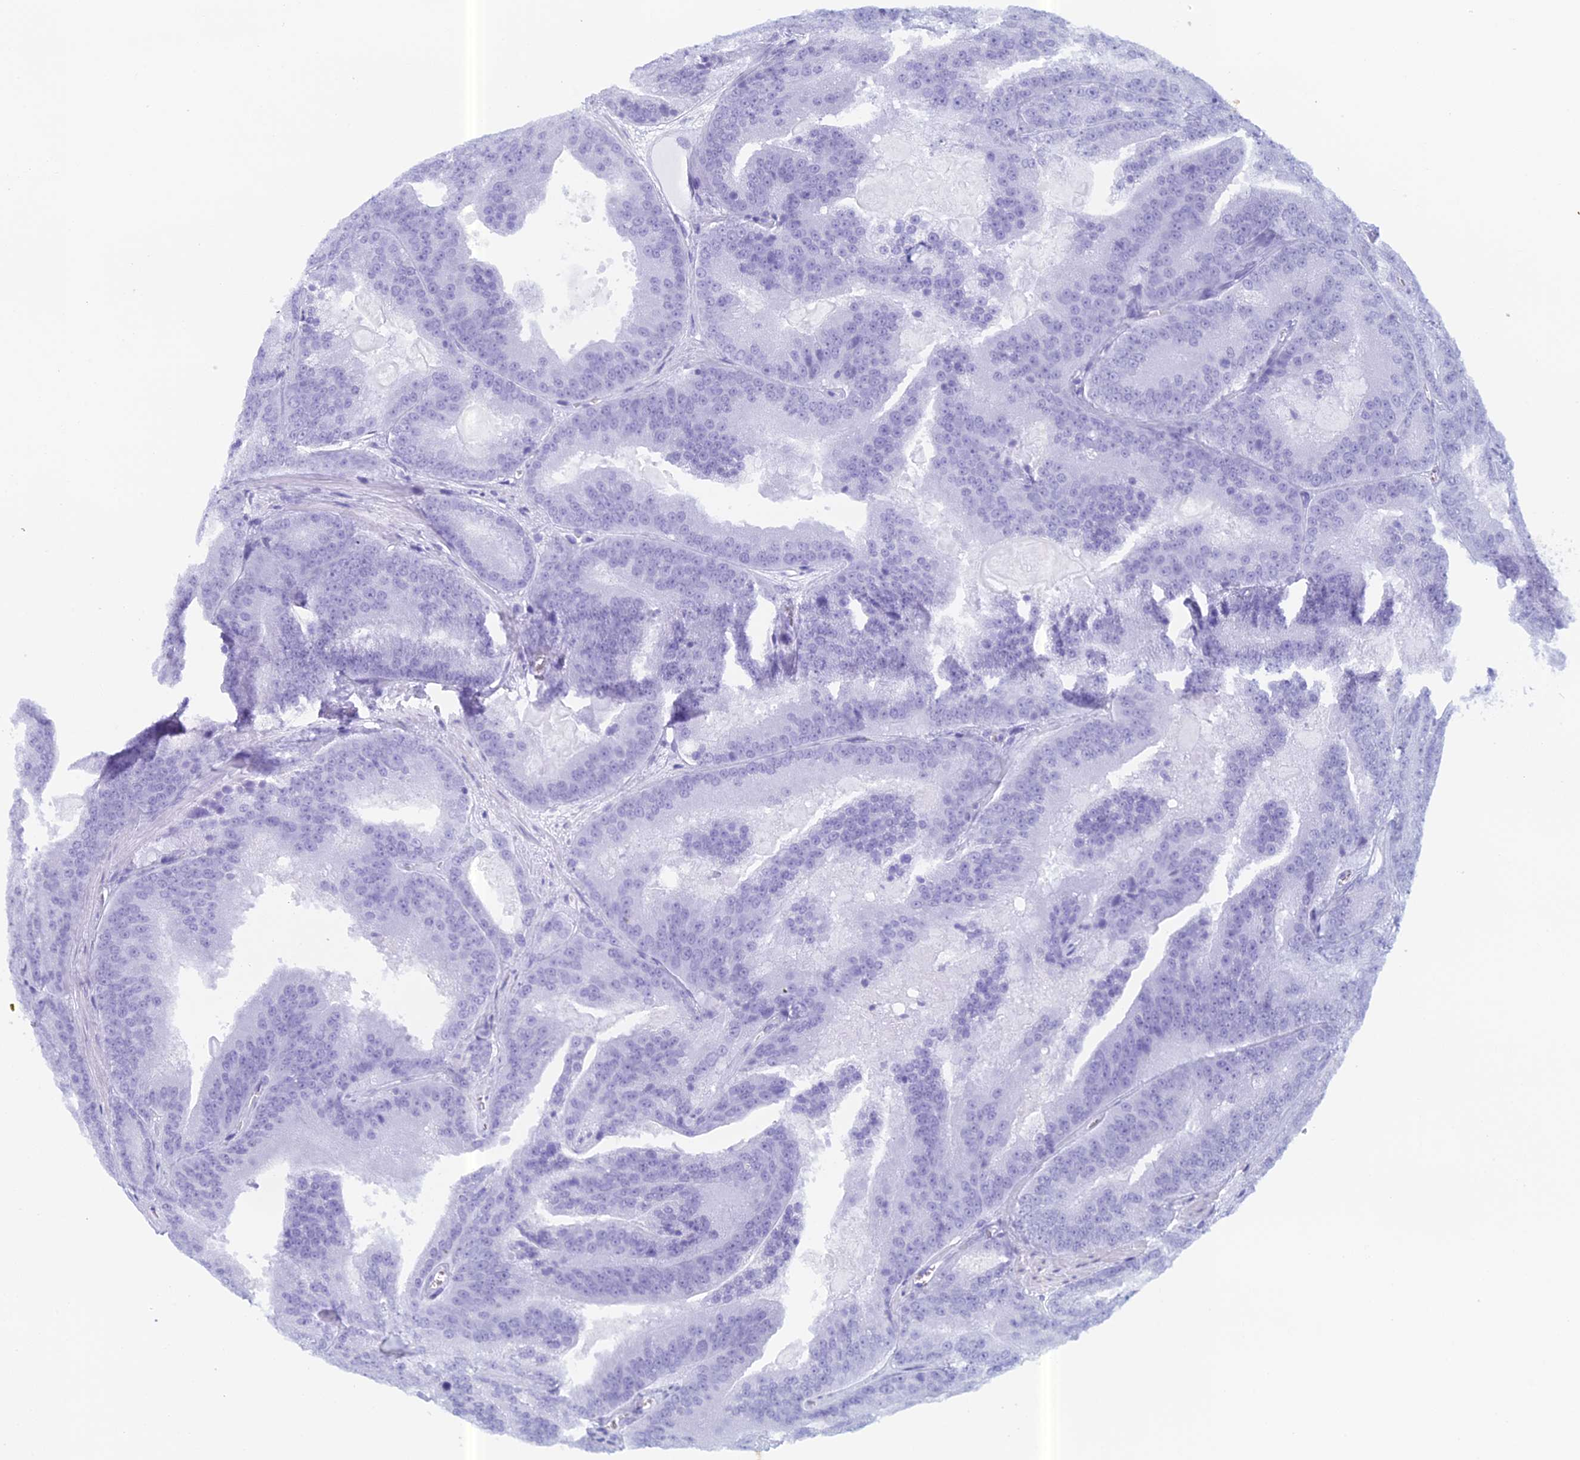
{"staining": {"intensity": "negative", "quantity": "none", "location": "none"}, "tissue": "prostate cancer", "cell_type": "Tumor cells", "image_type": "cancer", "snomed": [{"axis": "morphology", "description": "Adenocarcinoma, High grade"}, {"axis": "topography", "description": "Prostate"}], "caption": "The image shows no significant staining in tumor cells of prostate high-grade adenocarcinoma.", "gene": "RGS17", "patient": {"sex": "male", "age": 61}}